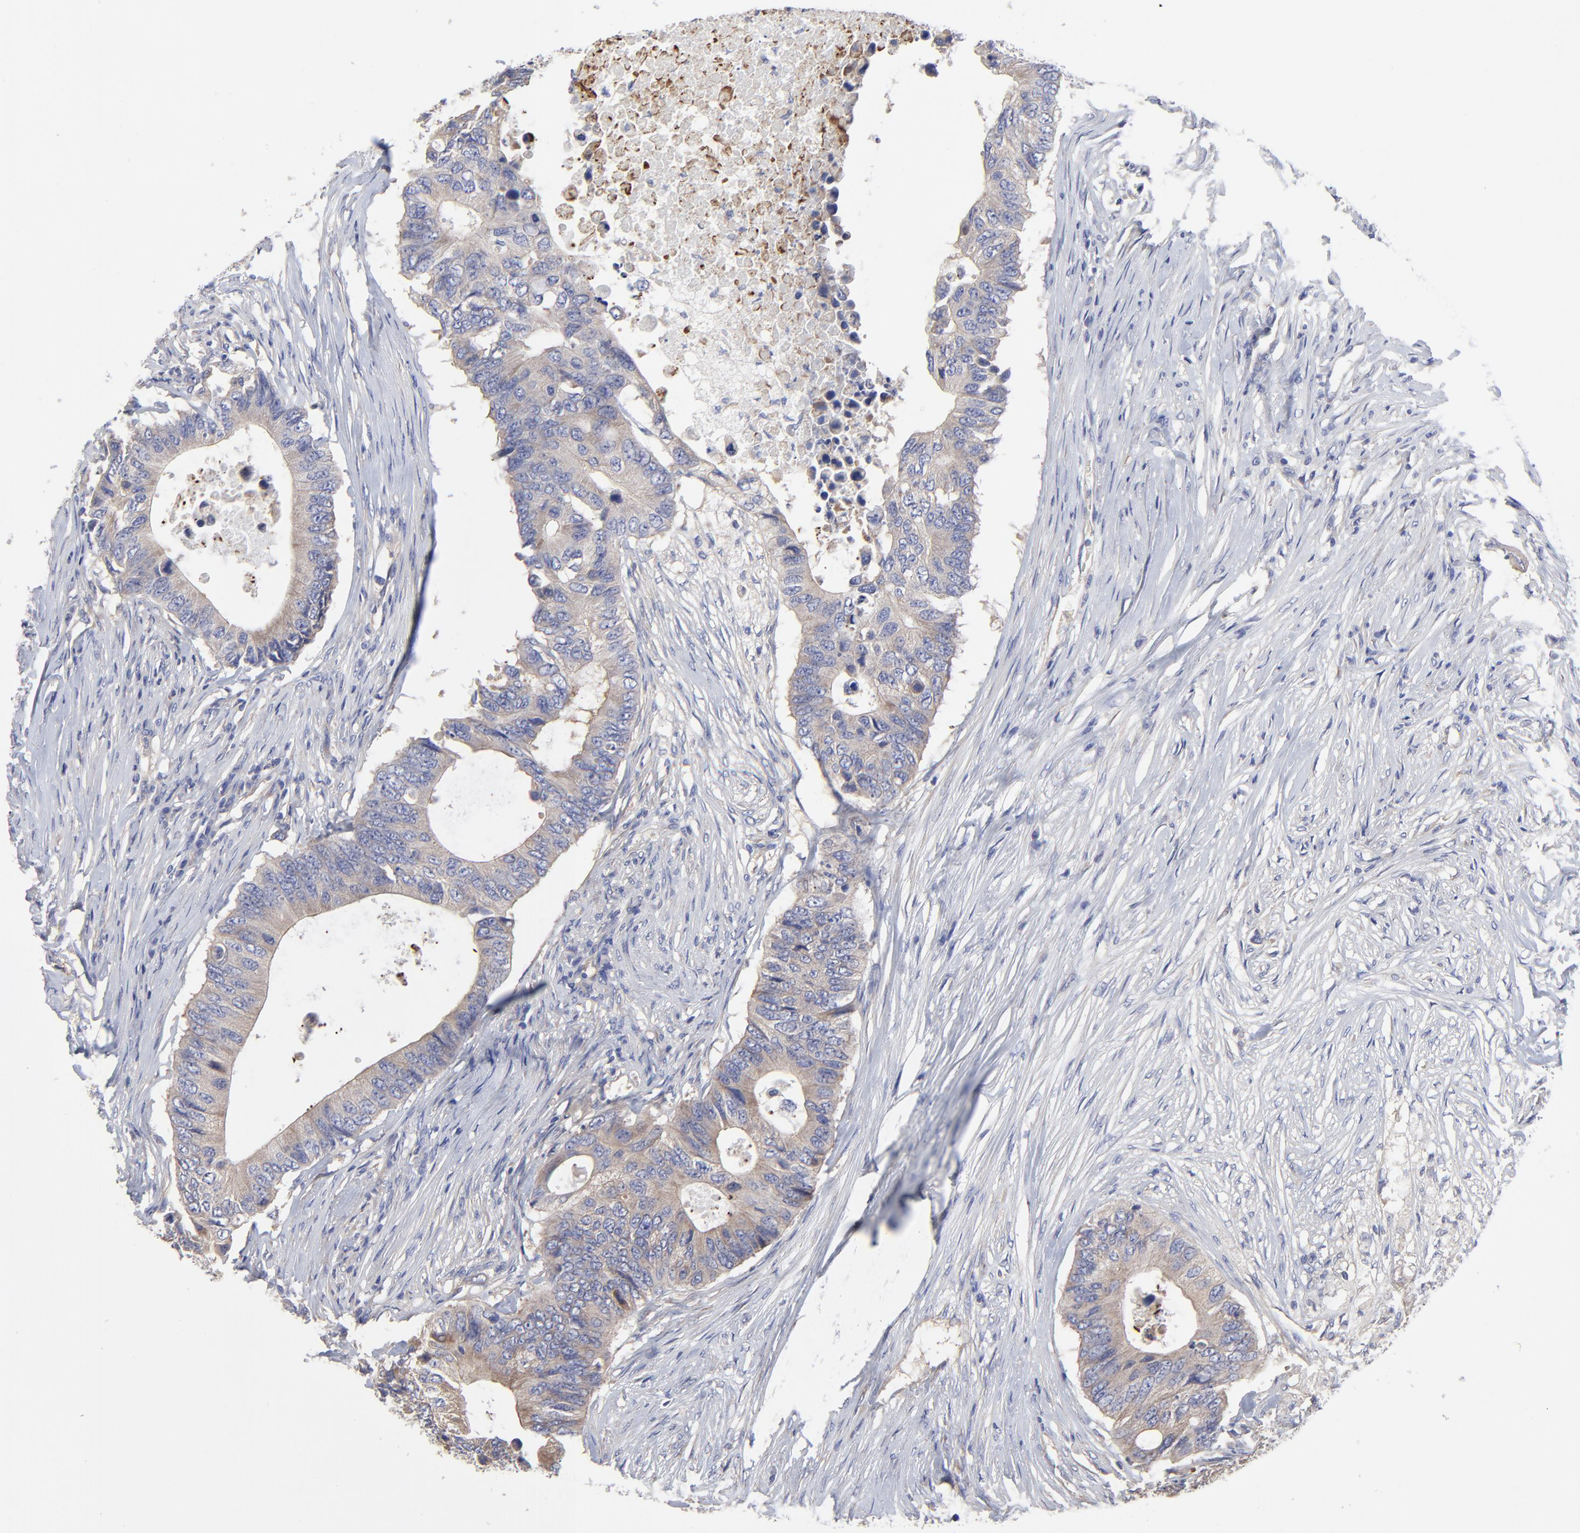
{"staining": {"intensity": "weak", "quantity": "25%-75%", "location": "cytoplasmic/membranous"}, "tissue": "colorectal cancer", "cell_type": "Tumor cells", "image_type": "cancer", "snomed": [{"axis": "morphology", "description": "Adenocarcinoma, NOS"}, {"axis": "topography", "description": "Colon"}], "caption": "Tumor cells show weak cytoplasmic/membranous positivity in about 25%-75% of cells in colorectal cancer.", "gene": "SULF2", "patient": {"sex": "male", "age": 71}}